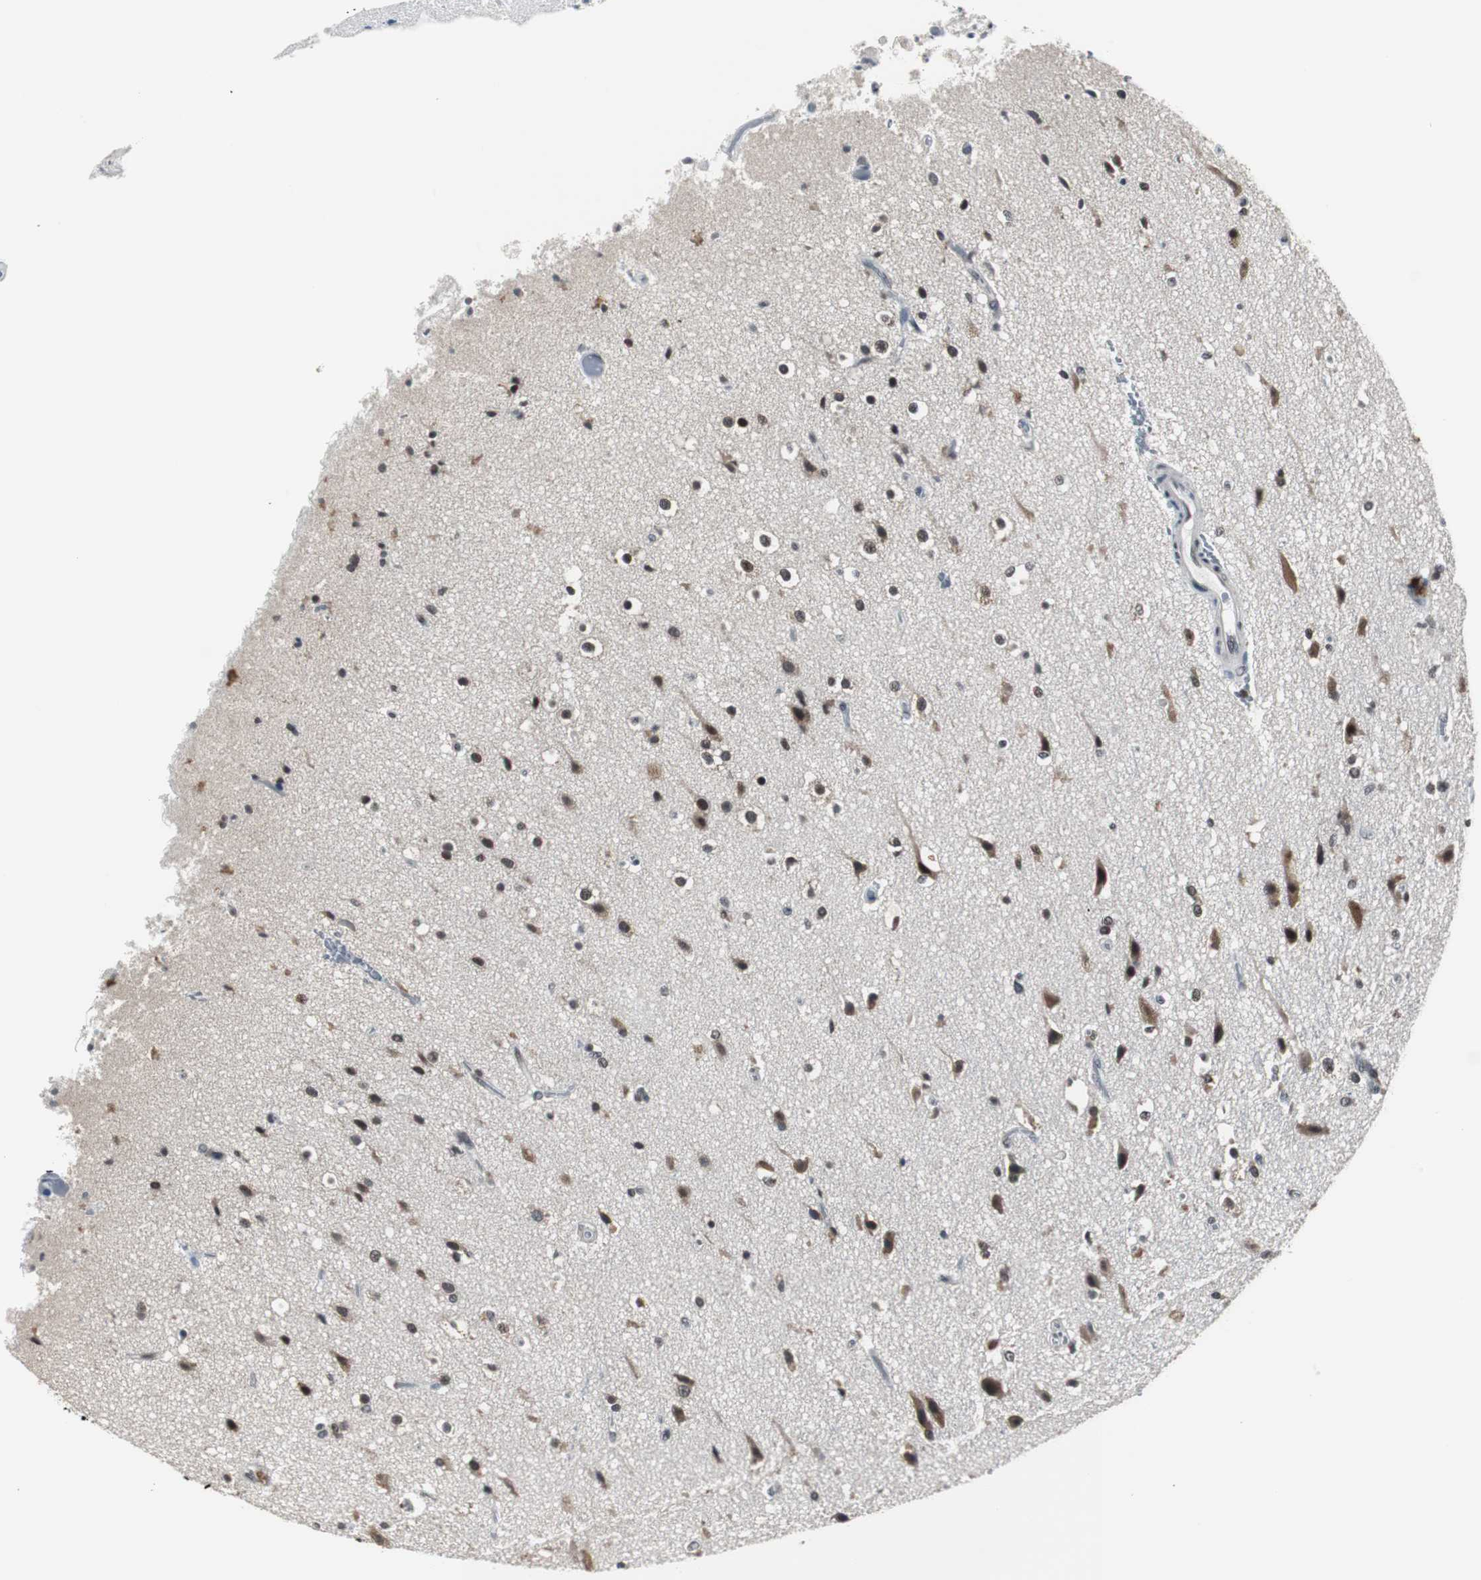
{"staining": {"intensity": "strong", "quantity": ">75%", "location": "nuclear"}, "tissue": "glioma", "cell_type": "Tumor cells", "image_type": "cancer", "snomed": [{"axis": "morphology", "description": "Normal tissue, NOS"}, {"axis": "morphology", "description": "Glioma, malignant, High grade"}, {"axis": "topography", "description": "Cerebral cortex"}], "caption": "The histopathology image demonstrates staining of glioma, revealing strong nuclear protein positivity (brown color) within tumor cells. The staining was performed using DAB to visualize the protein expression in brown, while the nuclei were stained in blue with hematoxylin (Magnification: 20x).", "gene": "CDK9", "patient": {"sex": "male", "age": 77}}